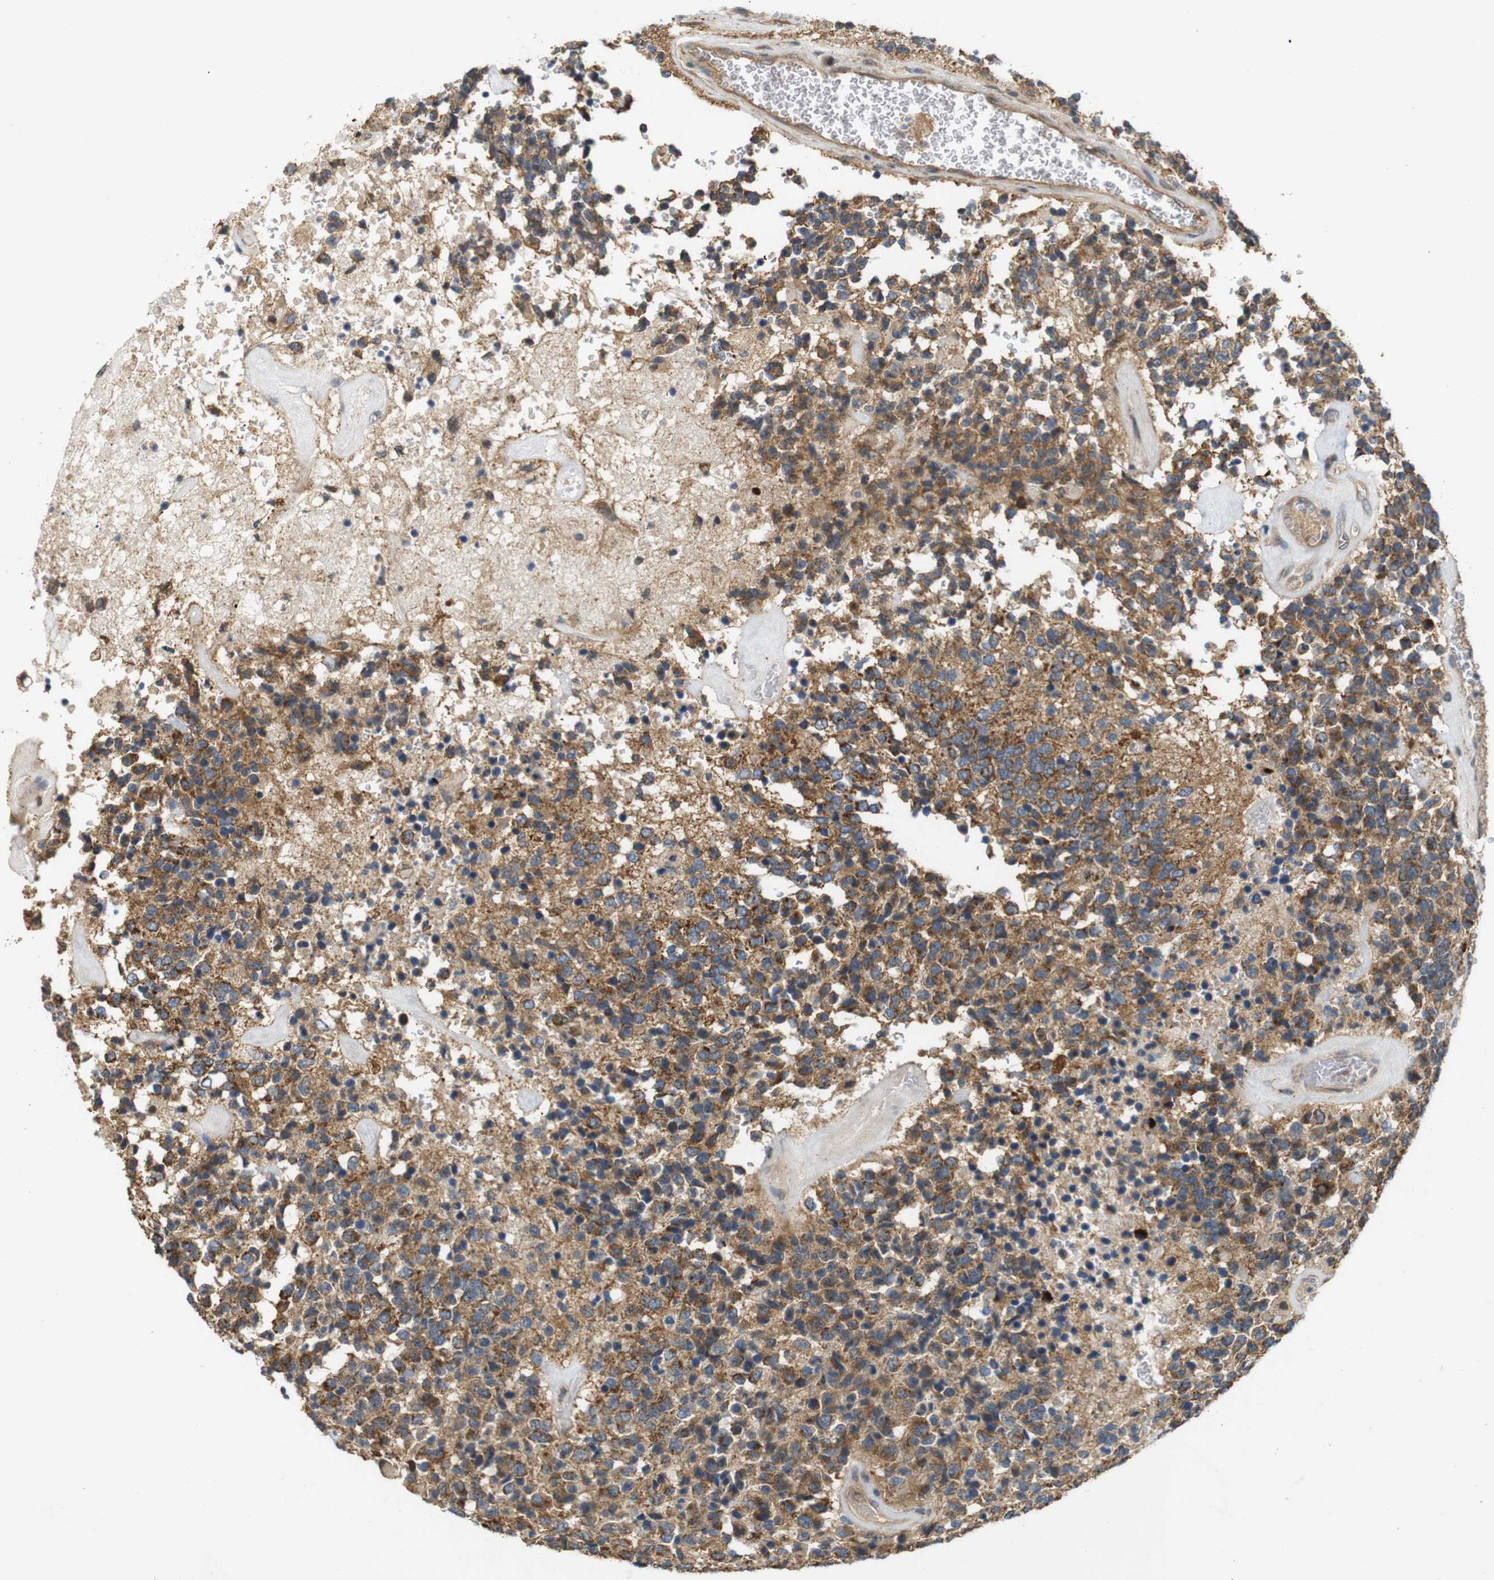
{"staining": {"intensity": "moderate", "quantity": ">75%", "location": "cytoplasmic/membranous"}, "tissue": "glioma", "cell_type": "Tumor cells", "image_type": "cancer", "snomed": [{"axis": "morphology", "description": "Glioma, malignant, High grade"}, {"axis": "topography", "description": "pancreas cauda"}], "caption": "Tumor cells reveal medium levels of moderate cytoplasmic/membranous positivity in about >75% of cells in human malignant high-grade glioma.", "gene": "KSR1", "patient": {"sex": "male", "age": 60}}